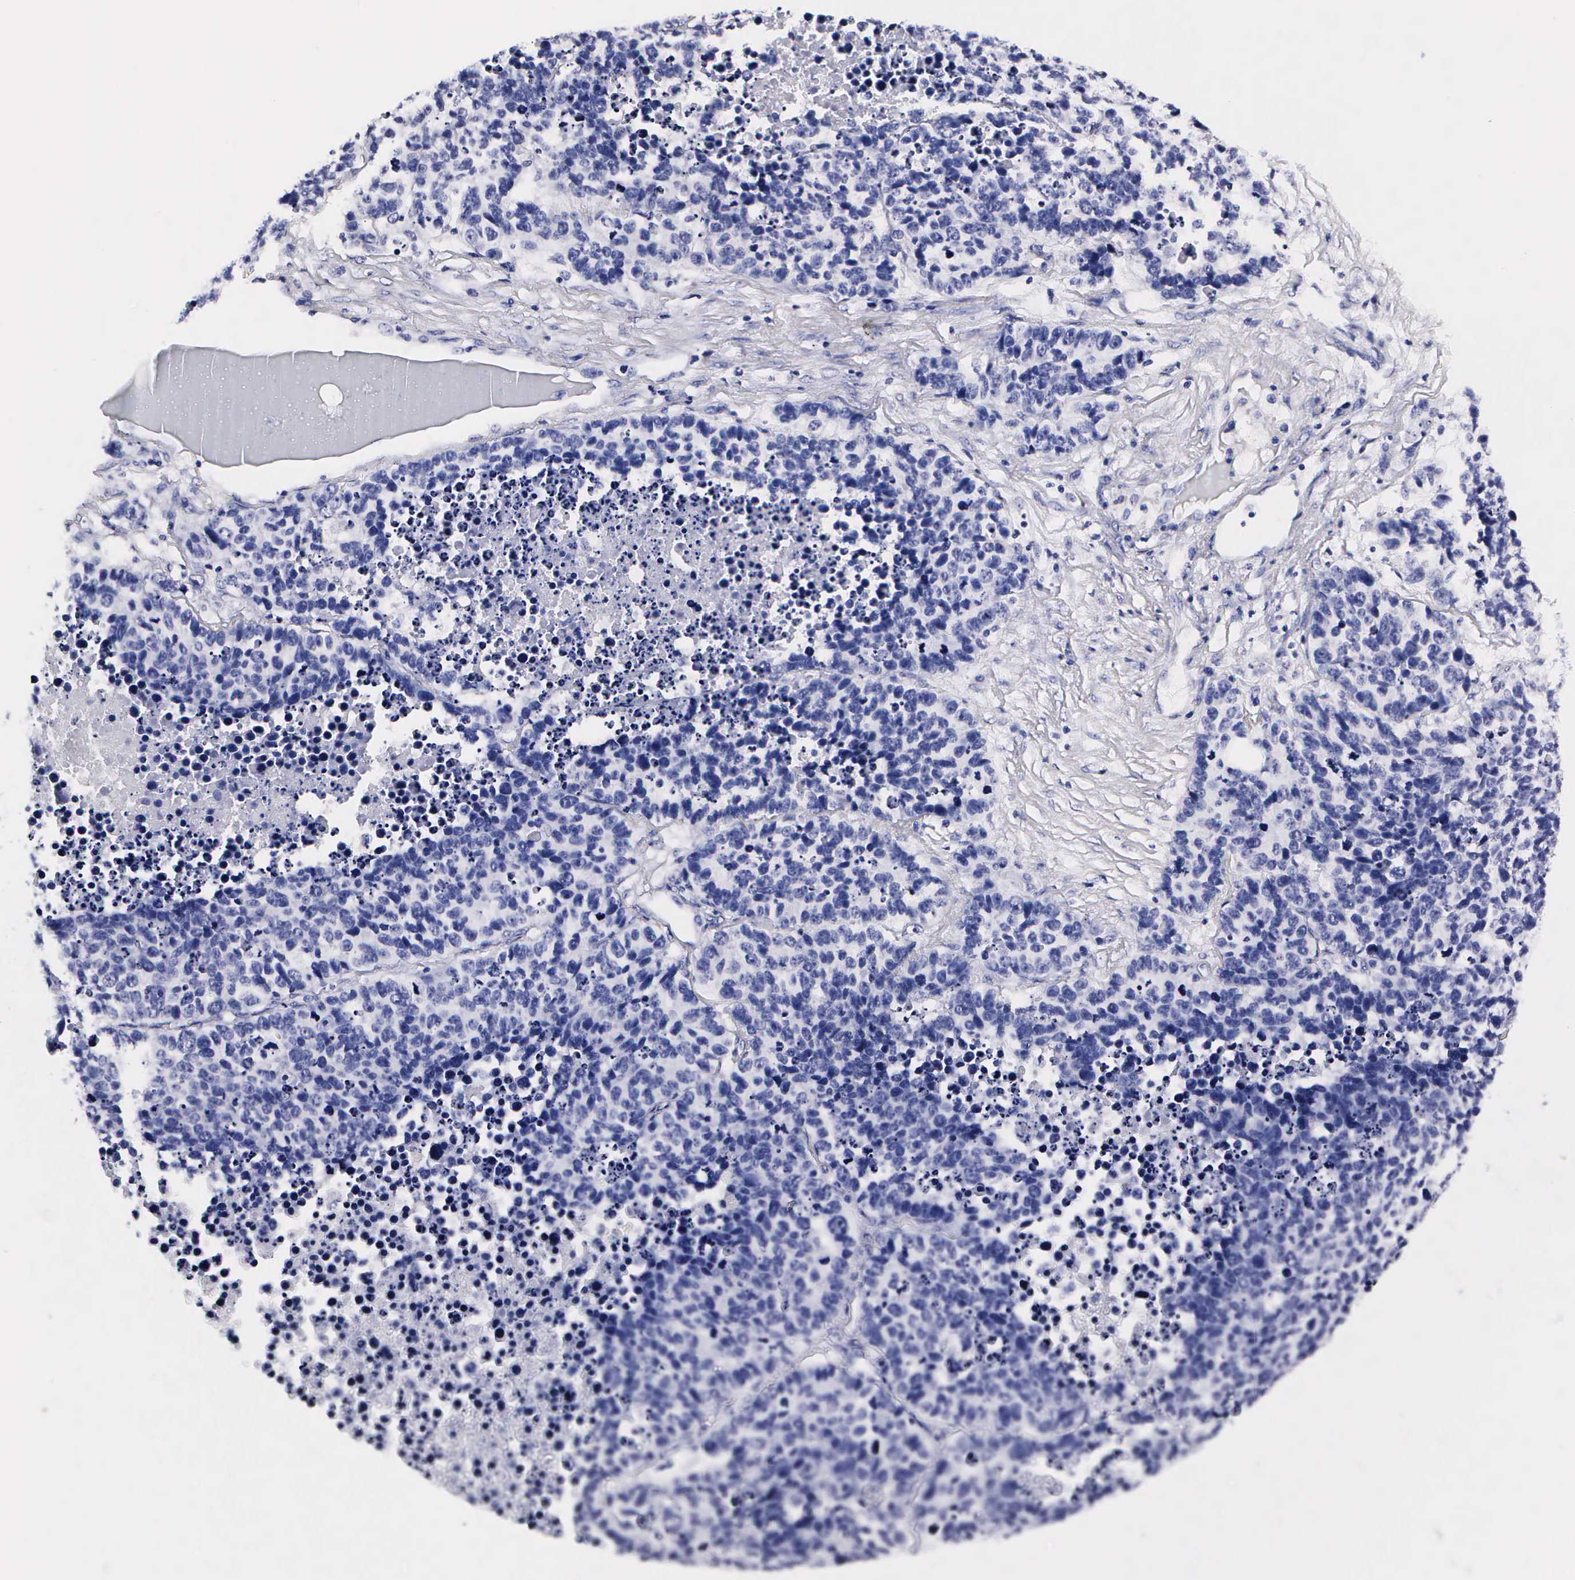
{"staining": {"intensity": "negative", "quantity": "none", "location": "none"}, "tissue": "lung cancer", "cell_type": "Tumor cells", "image_type": "cancer", "snomed": [{"axis": "morphology", "description": "Carcinoid, malignant, NOS"}, {"axis": "topography", "description": "Lung"}], "caption": "Immunohistochemistry (IHC) histopathology image of neoplastic tissue: human lung malignant carcinoid stained with DAB (3,3'-diaminobenzidine) demonstrates no significant protein expression in tumor cells. (IHC, brightfield microscopy, high magnification).", "gene": "RNASE6", "patient": {"sex": "male", "age": 60}}